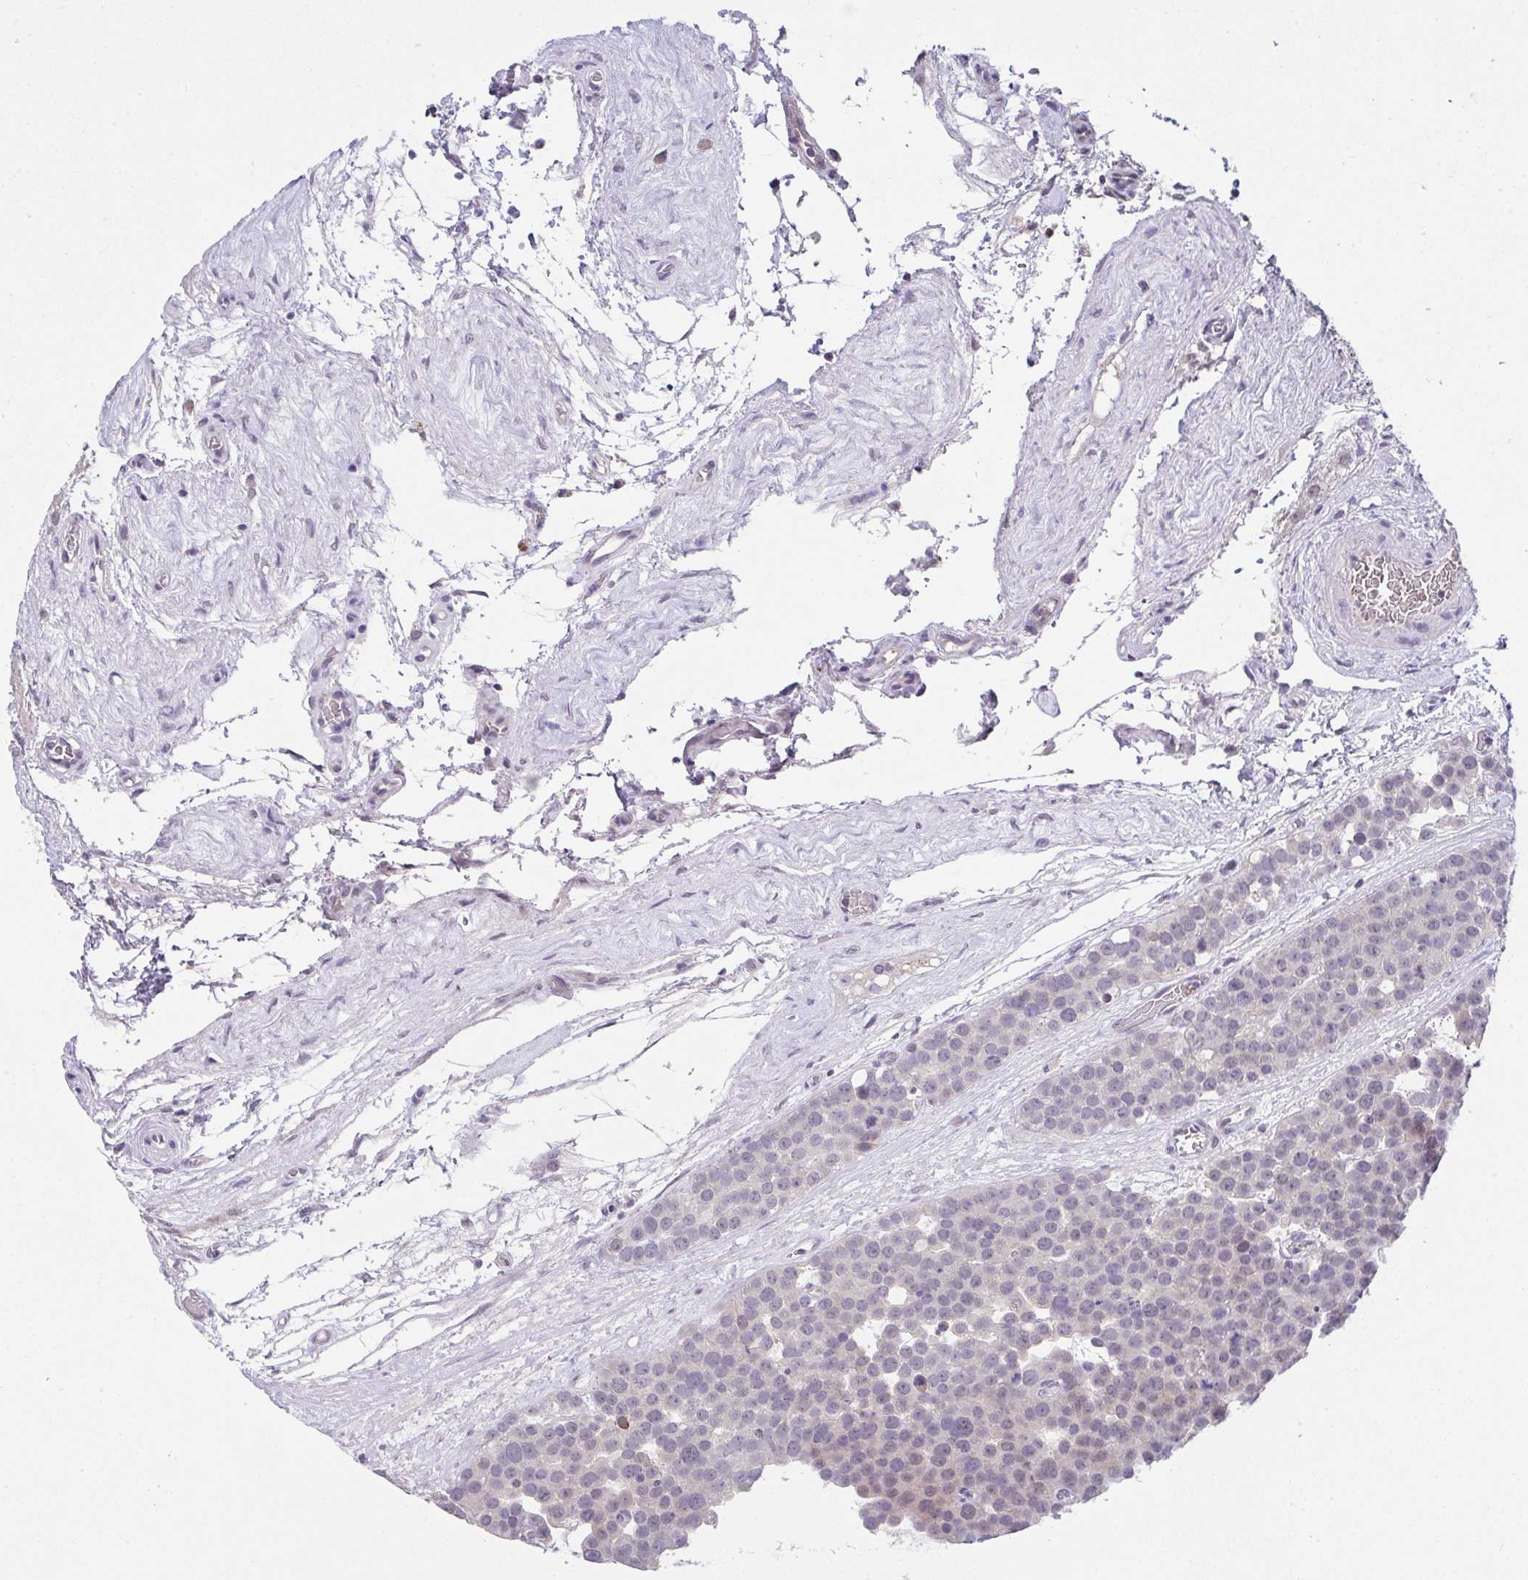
{"staining": {"intensity": "weak", "quantity": "<25%", "location": "nuclear"}, "tissue": "testis cancer", "cell_type": "Tumor cells", "image_type": "cancer", "snomed": [{"axis": "morphology", "description": "Seminoma, NOS"}, {"axis": "topography", "description": "Testis"}], "caption": "The IHC photomicrograph has no significant expression in tumor cells of testis cancer tissue. (DAB (3,3'-diaminobenzidine) immunohistochemistry visualized using brightfield microscopy, high magnification).", "gene": "GLTPD2", "patient": {"sex": "male", "age": 71}}